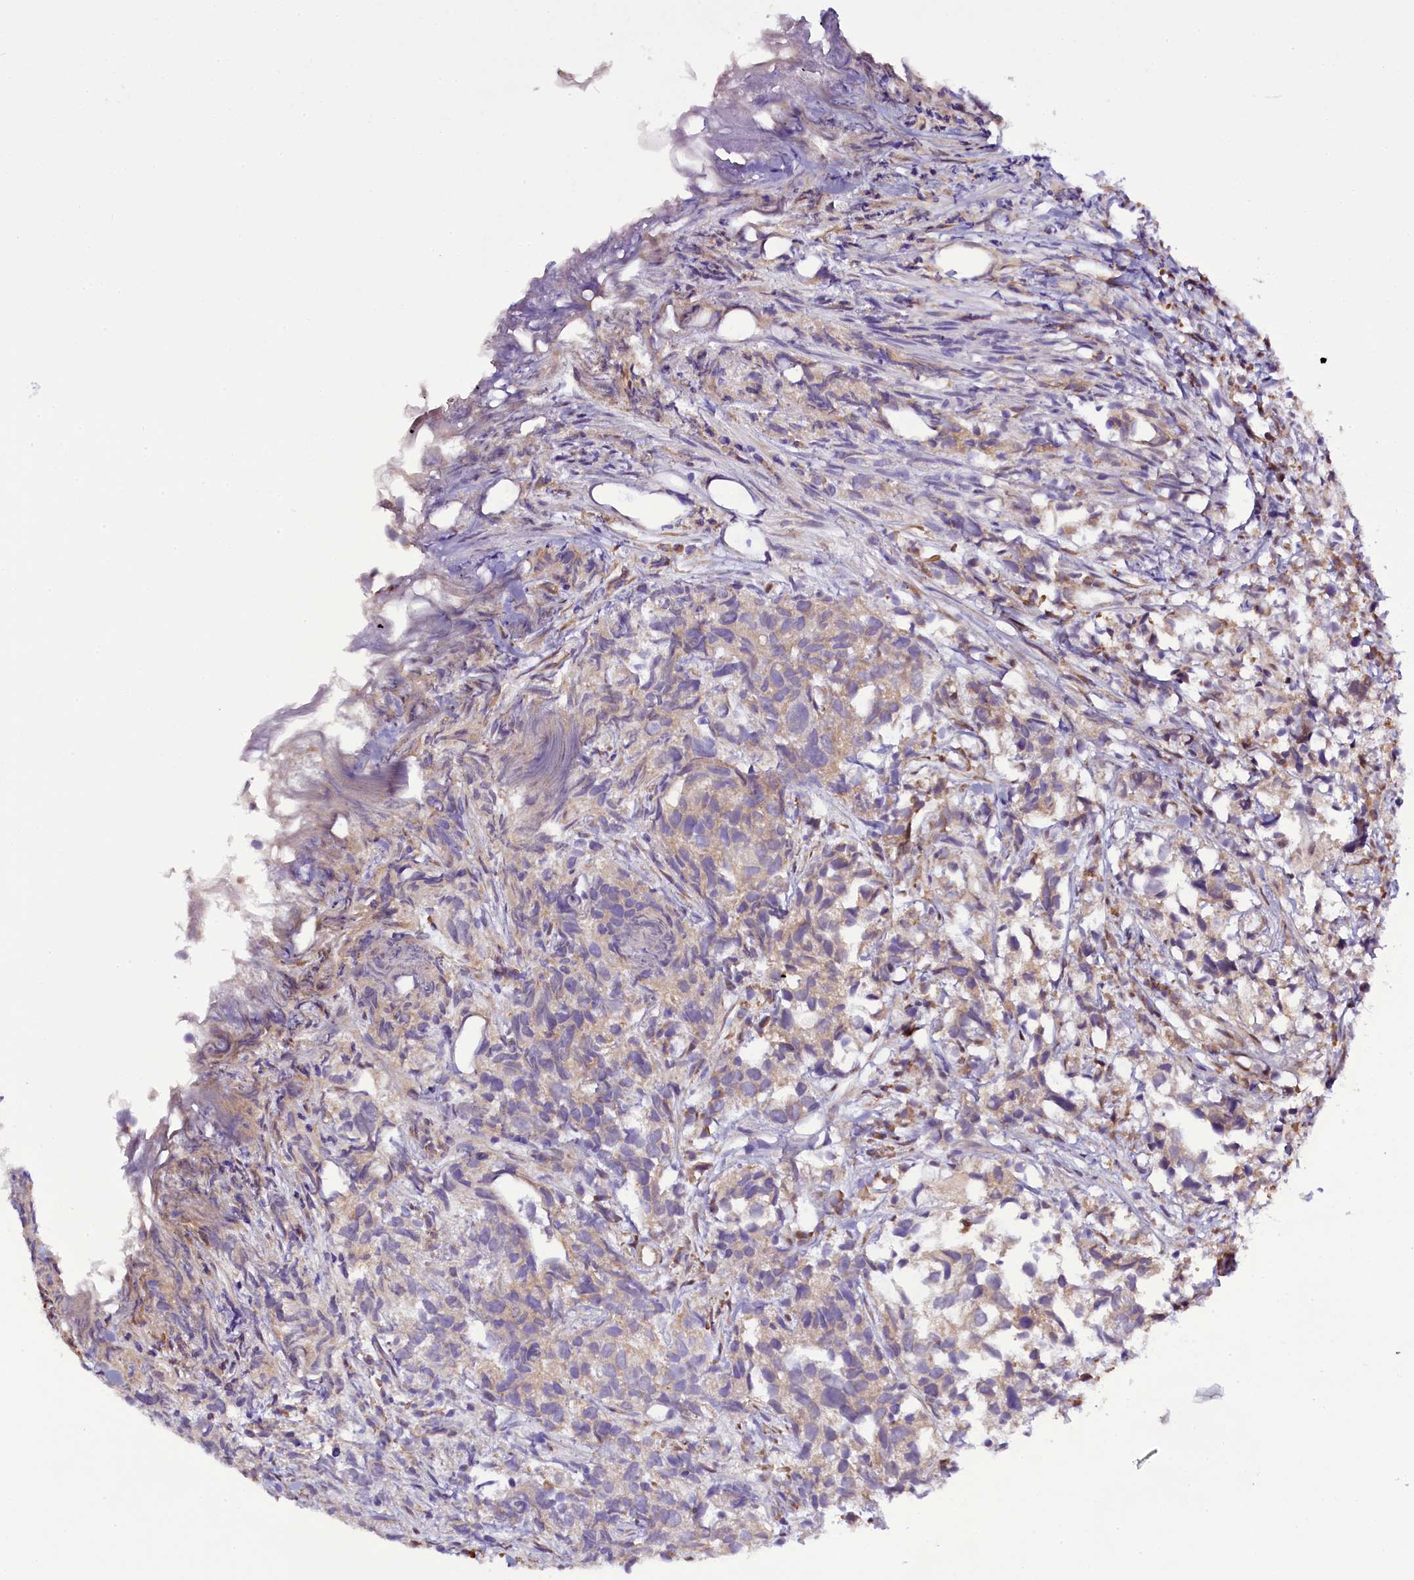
{"staining": {"intensity": "weak", "quantity": "<25%", "location": "cytoplasmic/membranous"}, "tissue": "urothelial cancer", "cell_type": "Tumor cells", "image_type": "cancer", "snomed": [{"axis": "morphology", "description": "Urothelial carcinoma, High grade"}, {"axis": "topography", "description": "Urinary bladder"}], "caption": "Immunohistochemistry (IHC) of urothelial carcinoma (high-grade) exhibits no staining in tumor cells.", "gene": "UACA", "patient": {"sex": "female", "age": 75}}